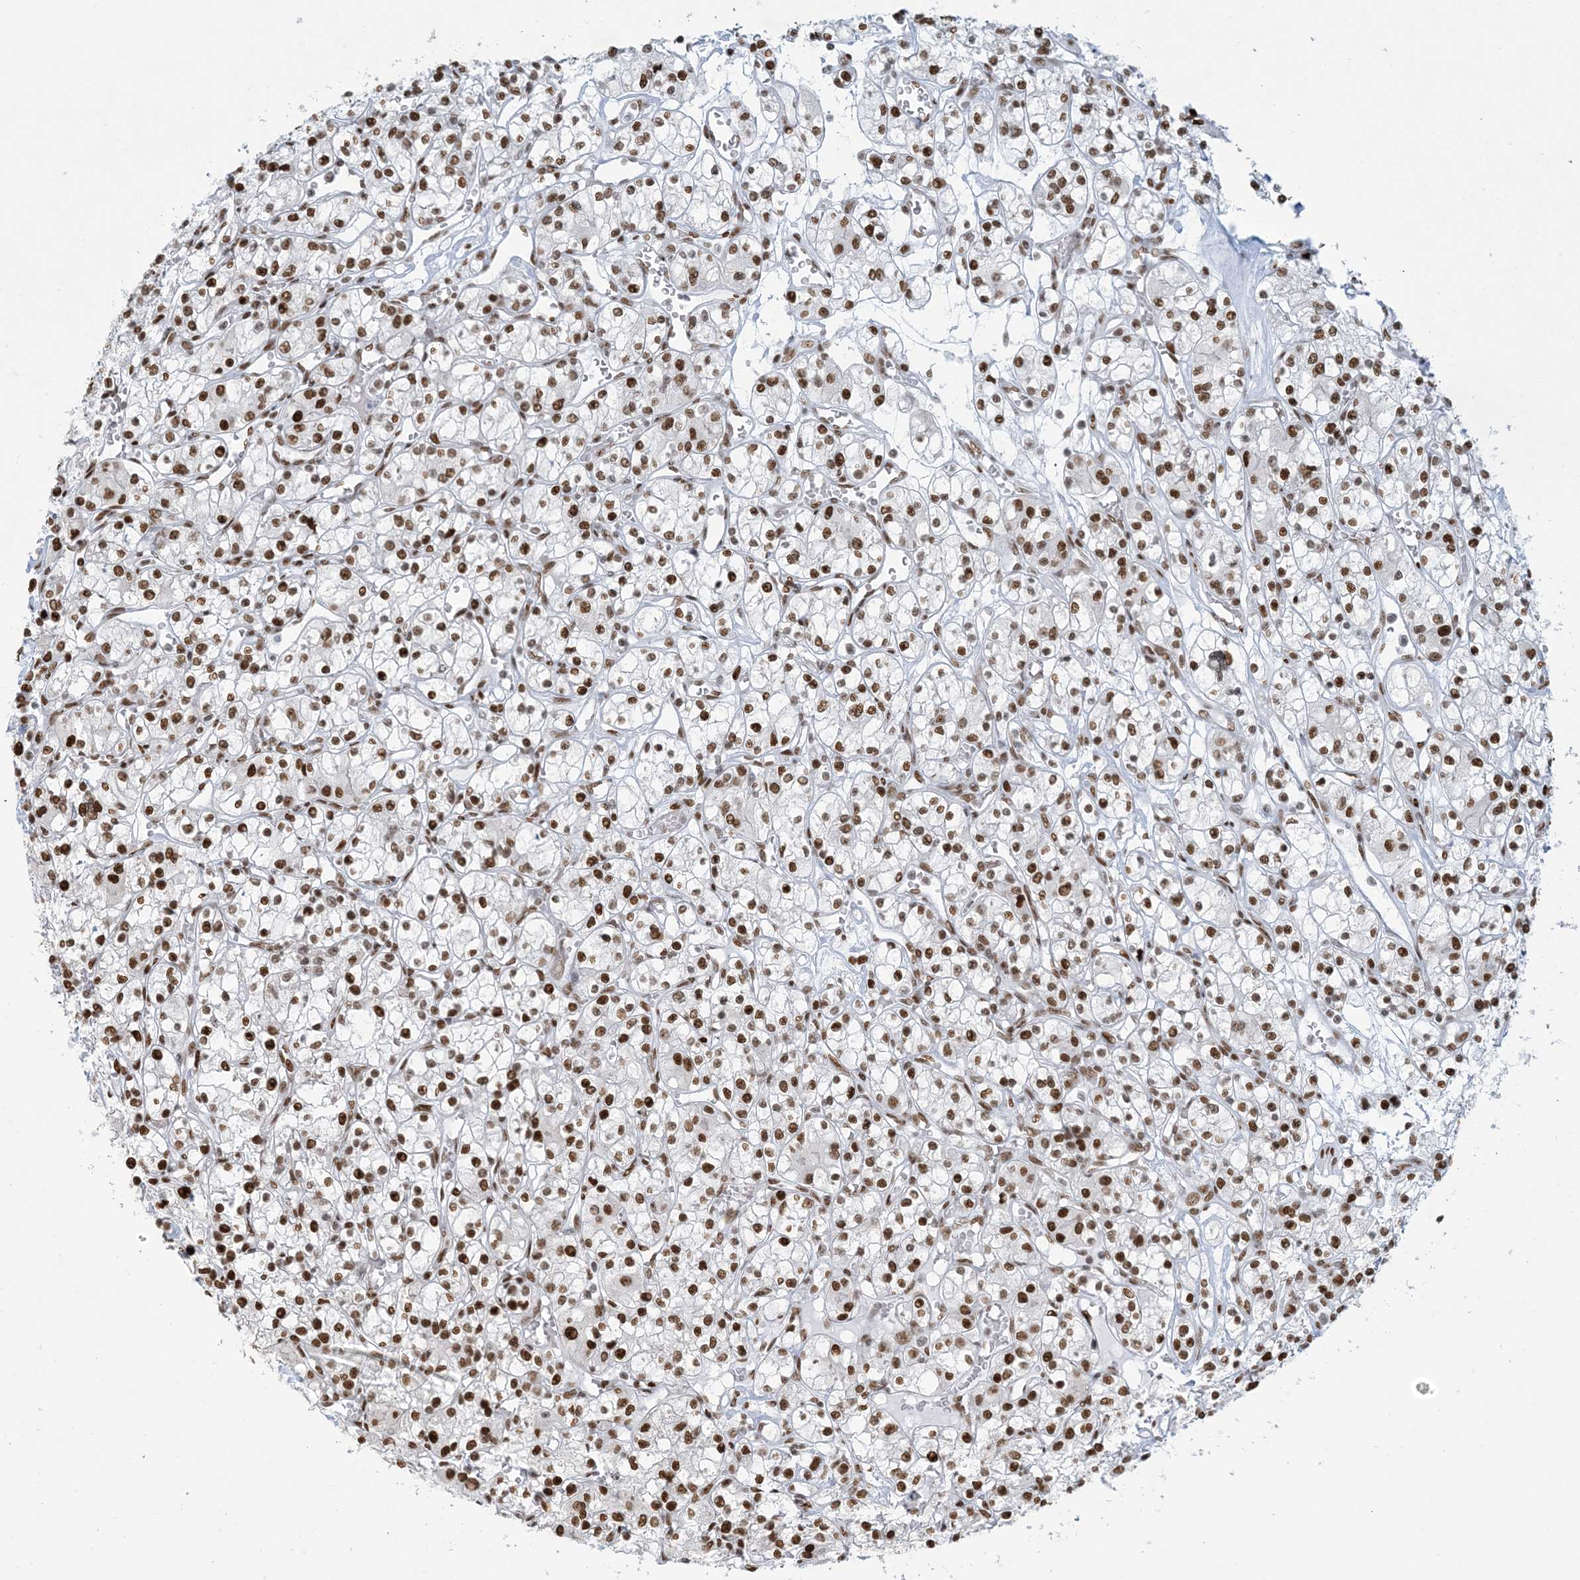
{"staining": {"intensity": "strong", "quantity": ">75%", "location": "nuclear"}, "tissue": "renal cancer", "cell_type": "Tumor cells", "image_type": "cancer", "snomed": [{"axis": "morphology", "description": "Adenocarcinoma, NOS"}, {"axis": "topography", "description": "Kidney"}], "caption": "Immunohistochemical staining of renal adenocarcinoma shows strong nuclear protein positivity in about >75% of tumor cells. (DAB (3,3'-diaminobenzidine) IHC, brown staining for protein, blue staining for nuclei).", "gene": "STAG1", "patient": {"sex": "female", "age": 59}}